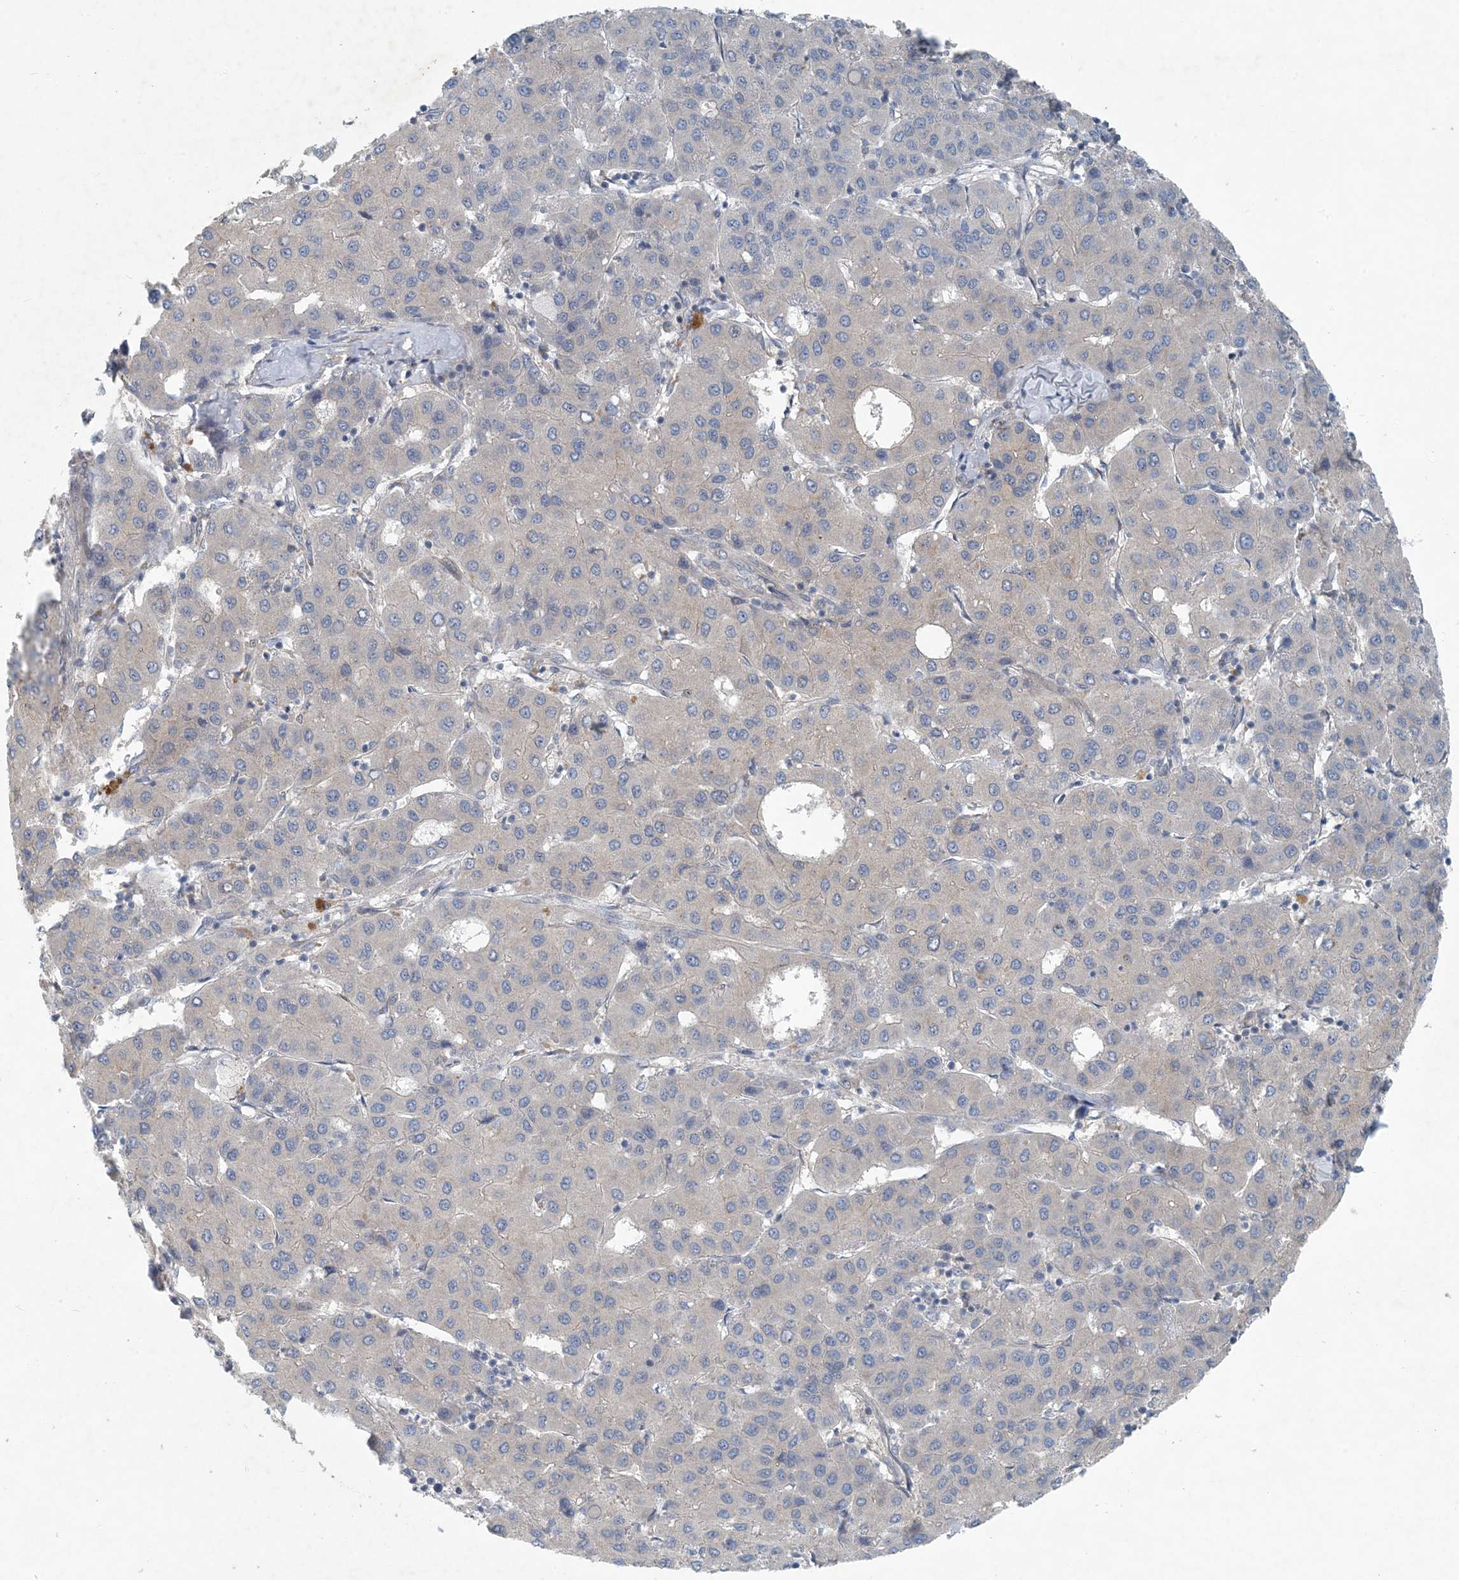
{"staining": {"intensity": "negative", "quantity": "none", "location": "none"}, "tissue": "liver cancer", "cell_type": "Tumor cells", "image_type": "cancer", "snomed": [{"axis": "morphology", "description": "Carcinoma, Hepatocellular, NOS"}, {"axis": "topography", "description": "Liver"}], "caption": "This photomicrograph is of liver cancer (hepatocellular carcinoma) stained with immunohistochemistry (IHC) to label a protein in brown with the nuclei are counter-stained blue. There is no staining in tumor cells.", "gene": "HIKESHI", "patient": {"sex": "male", "age": 65}}